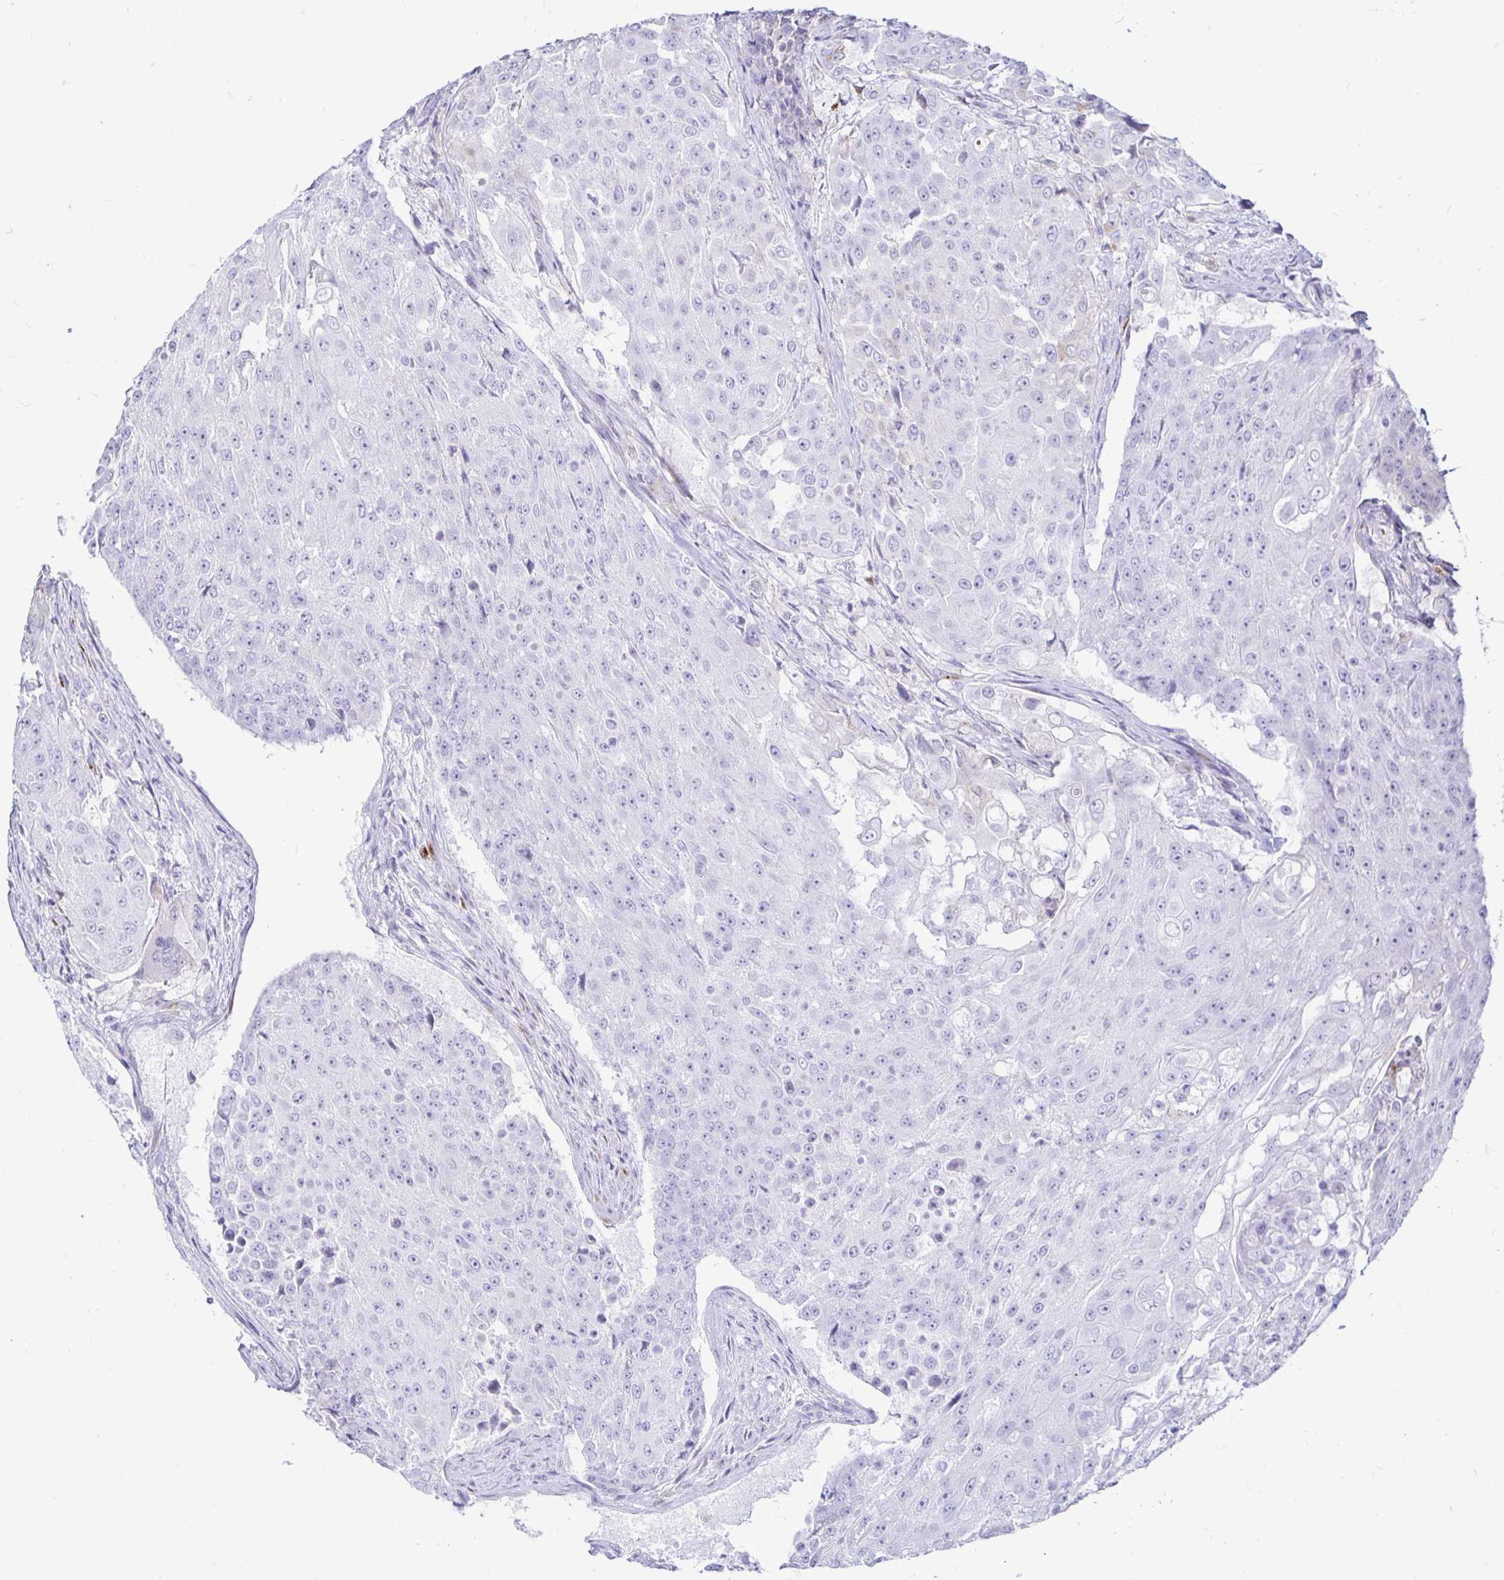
{"staining": {"intensity": "negative", "quantity": "none", "location": "none"}, "tissue": "urothelial cancer", "cell_type": "Tumor cells", "image_type": "cancer", "snomed": [{"axis": "morphology", "description": "Urothelial carcinoma, High grade"}, {"axis": "topography", "description": "Urinary bladder"}], "caption": "Tumor cells are negative for protein expression in human high-grade urothelial carcinoma.", "gene": "TIMP1", "patient": {"sex": "female", "age": 63}}